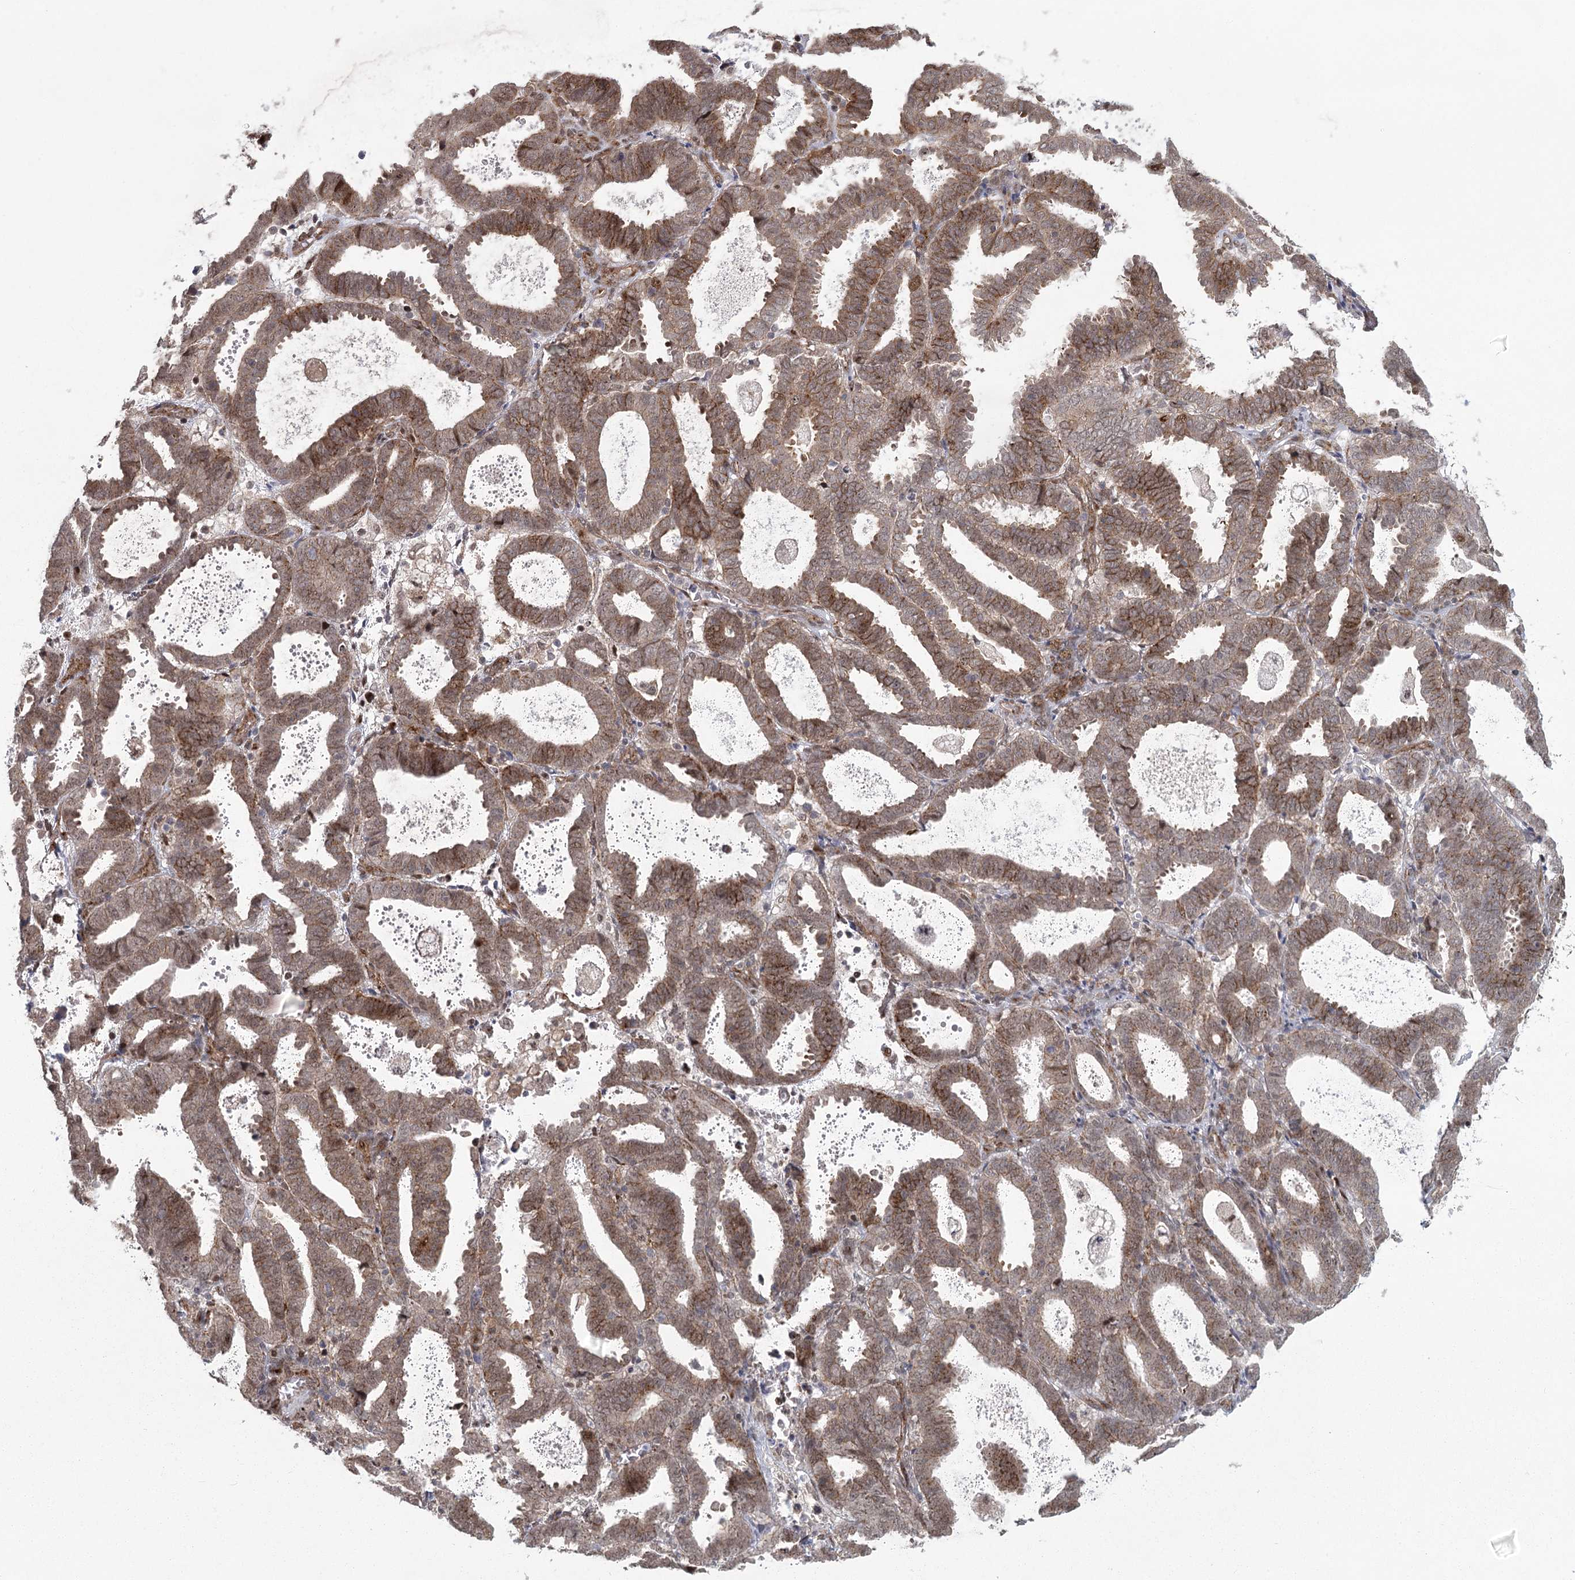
{"staining": {"intensity": "moderate", "quantity": ">75%", "location": "cytoplasmic/membranous,nuclear"}, "tissue": "endometrial cancer", "cell_type": "Tumor cells", "image_type": "cancer", "snomed": [{"axis": "morphology", "description": "Adenocarcinoma, NOS"}, {"axis": "topography", "description": "Uterus"}], "caption": "Endometrial cancer (adenocarcinoma) stained with DAB immunohistochemistry reveals medium levels of moderate cytoplasmic/membranous and nuclear staining in approximately >75% of tumor cells.", "gene": "PARM1", "patient": {"sex": "female", "age": 83}}